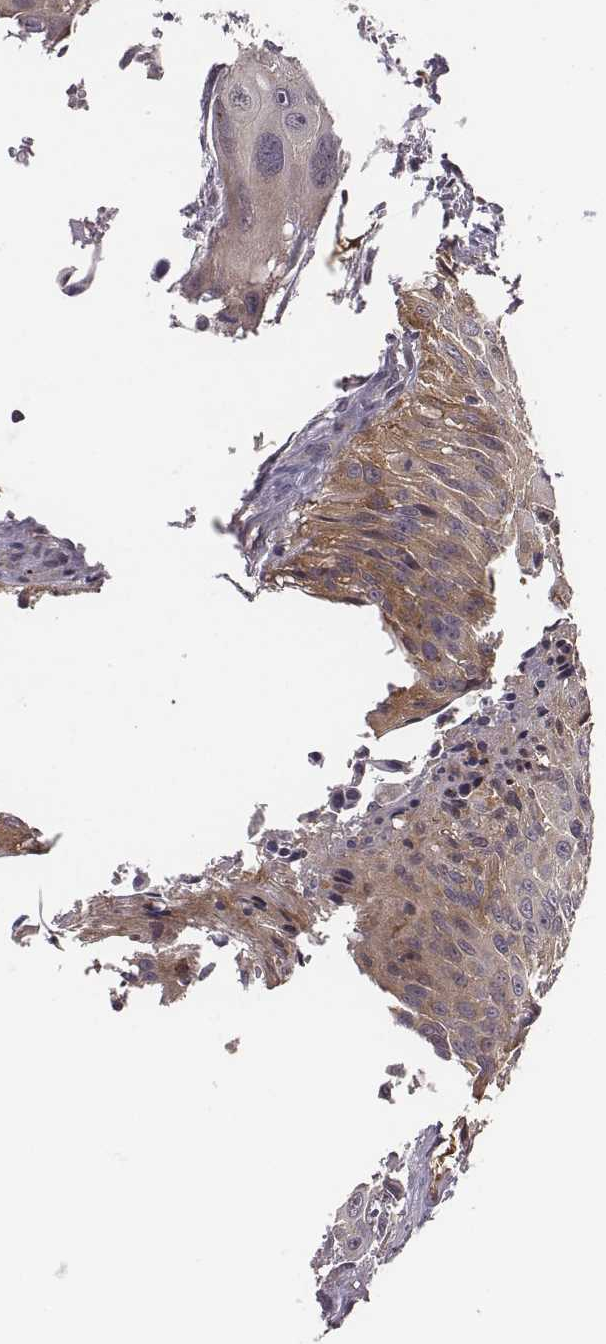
{"staining": {"intensity": "moderate", "quantity": "25%-75%", "location": "cytoplasmic/membranous"}, "tissue": "urothelial cancer", "cell_type": "Tumor cells", "image_type": "cancer", "snomed": [{"axis": "morphology", "description": "Urothelial carcinoma, NOS"}, {"axis": "topography", "description": "Urinary bladder"}], "caption": "A histopathology image of human urothelial cancer stained for a protein shows moderate cytoplasmic/membranous brown staining in tumor cells. The staining was performed using DAB (3,3'-diaminobenzidine), with brown indicating positive protein expression. Nuclei are stained blue with hematoxylin.", "gene": "SMURF2", "patient": {"sex": "male", "age": 55}}